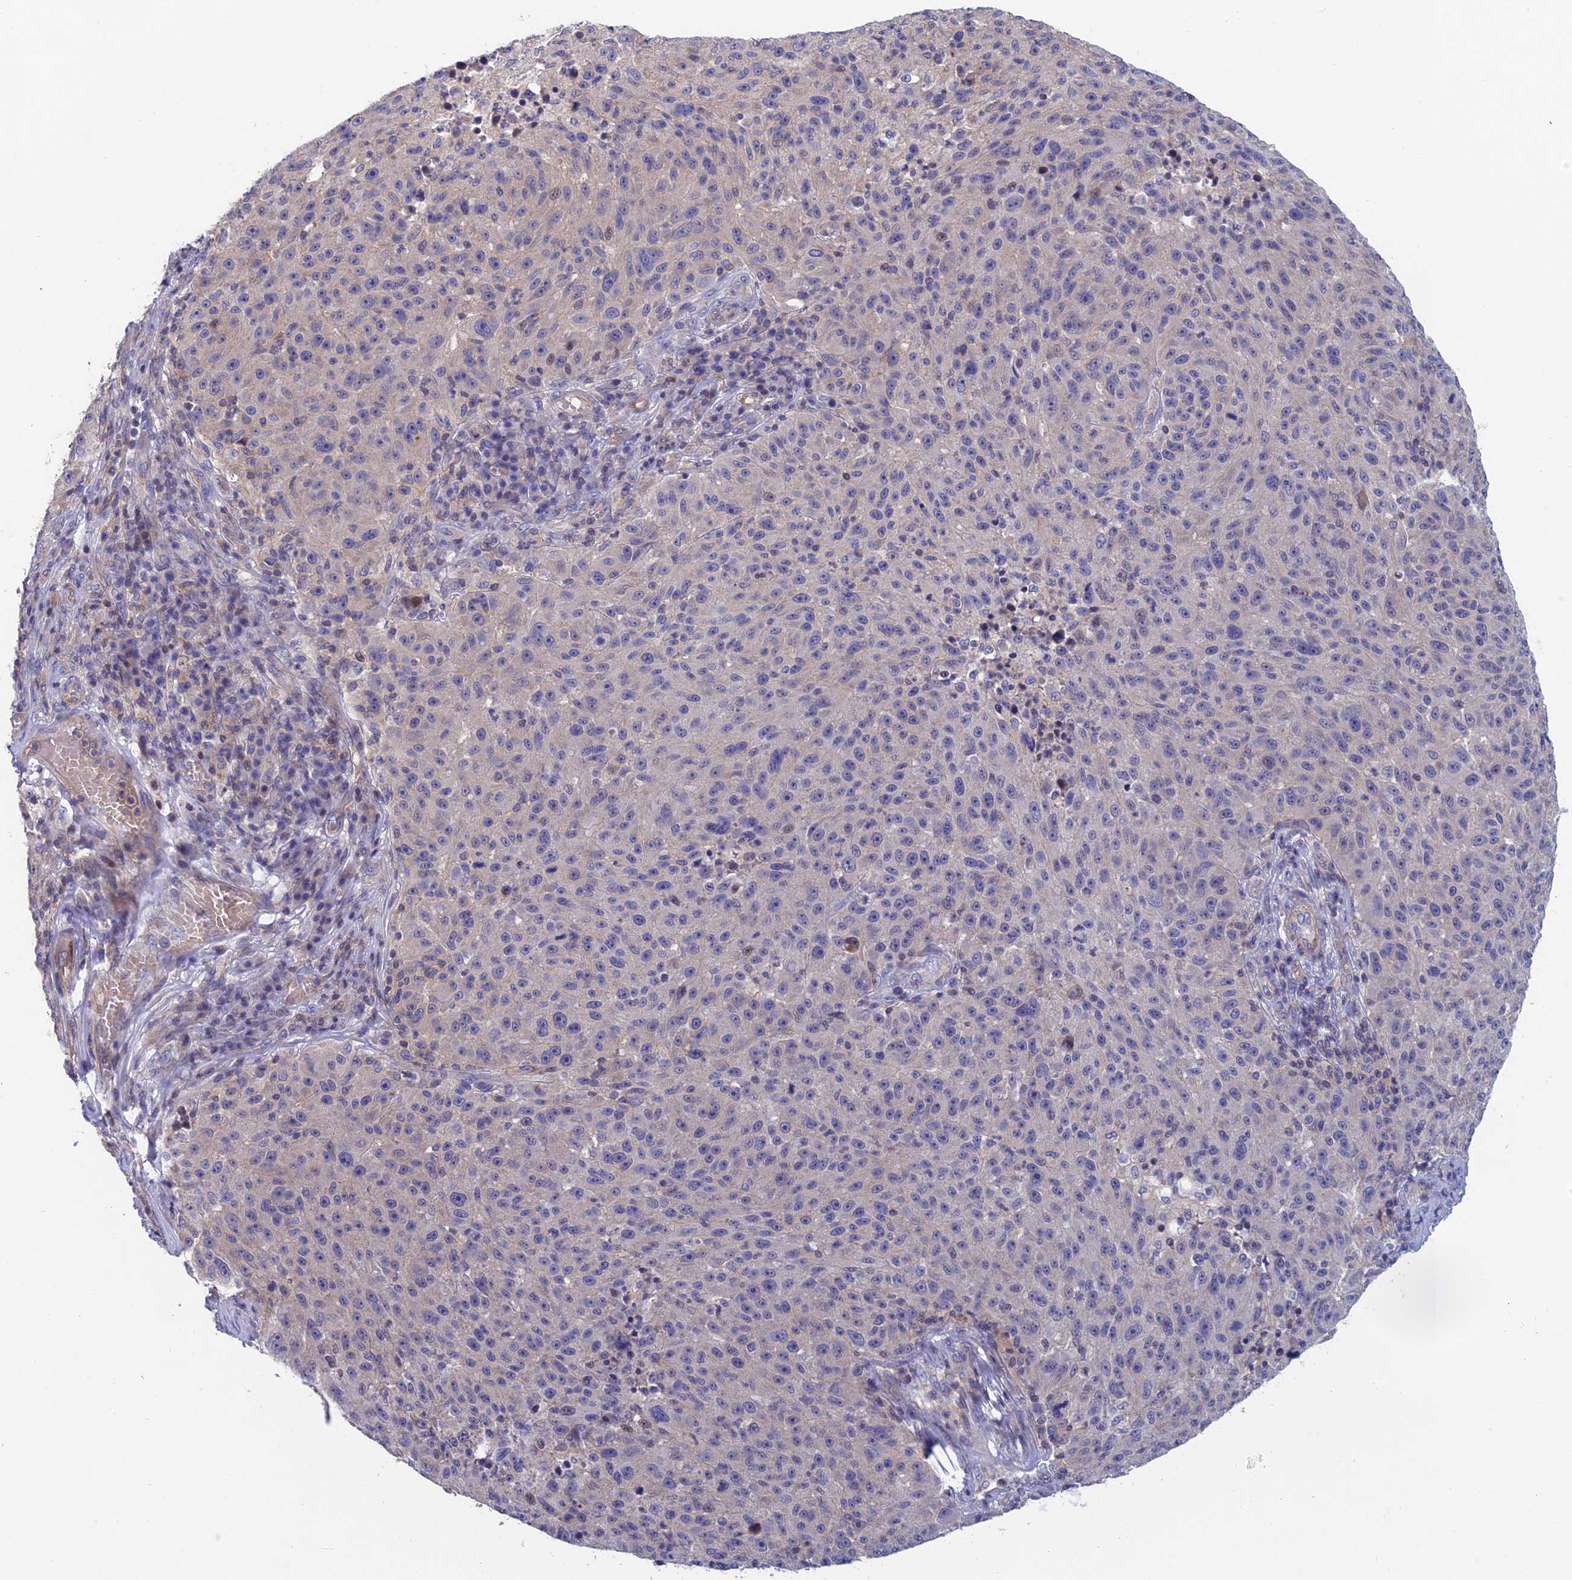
{"staining": {"intensity": "negative", "quantity": "none", "location": "none"}, "tissue": "melanoma", "cell_type": "Tumor cells", "image_type": "cancer", "snomed": [{"axis": "morphology", "description": "Malignant melanoma, NOS"}, {"axis": "topography", "description": "Skin"}], "caption": "Malignant melanoma was stained to show a protein in brown. There is no significant staining in tumor cells.", "gene": "USP37", "patient": {"sex": "male", "age": 53}}